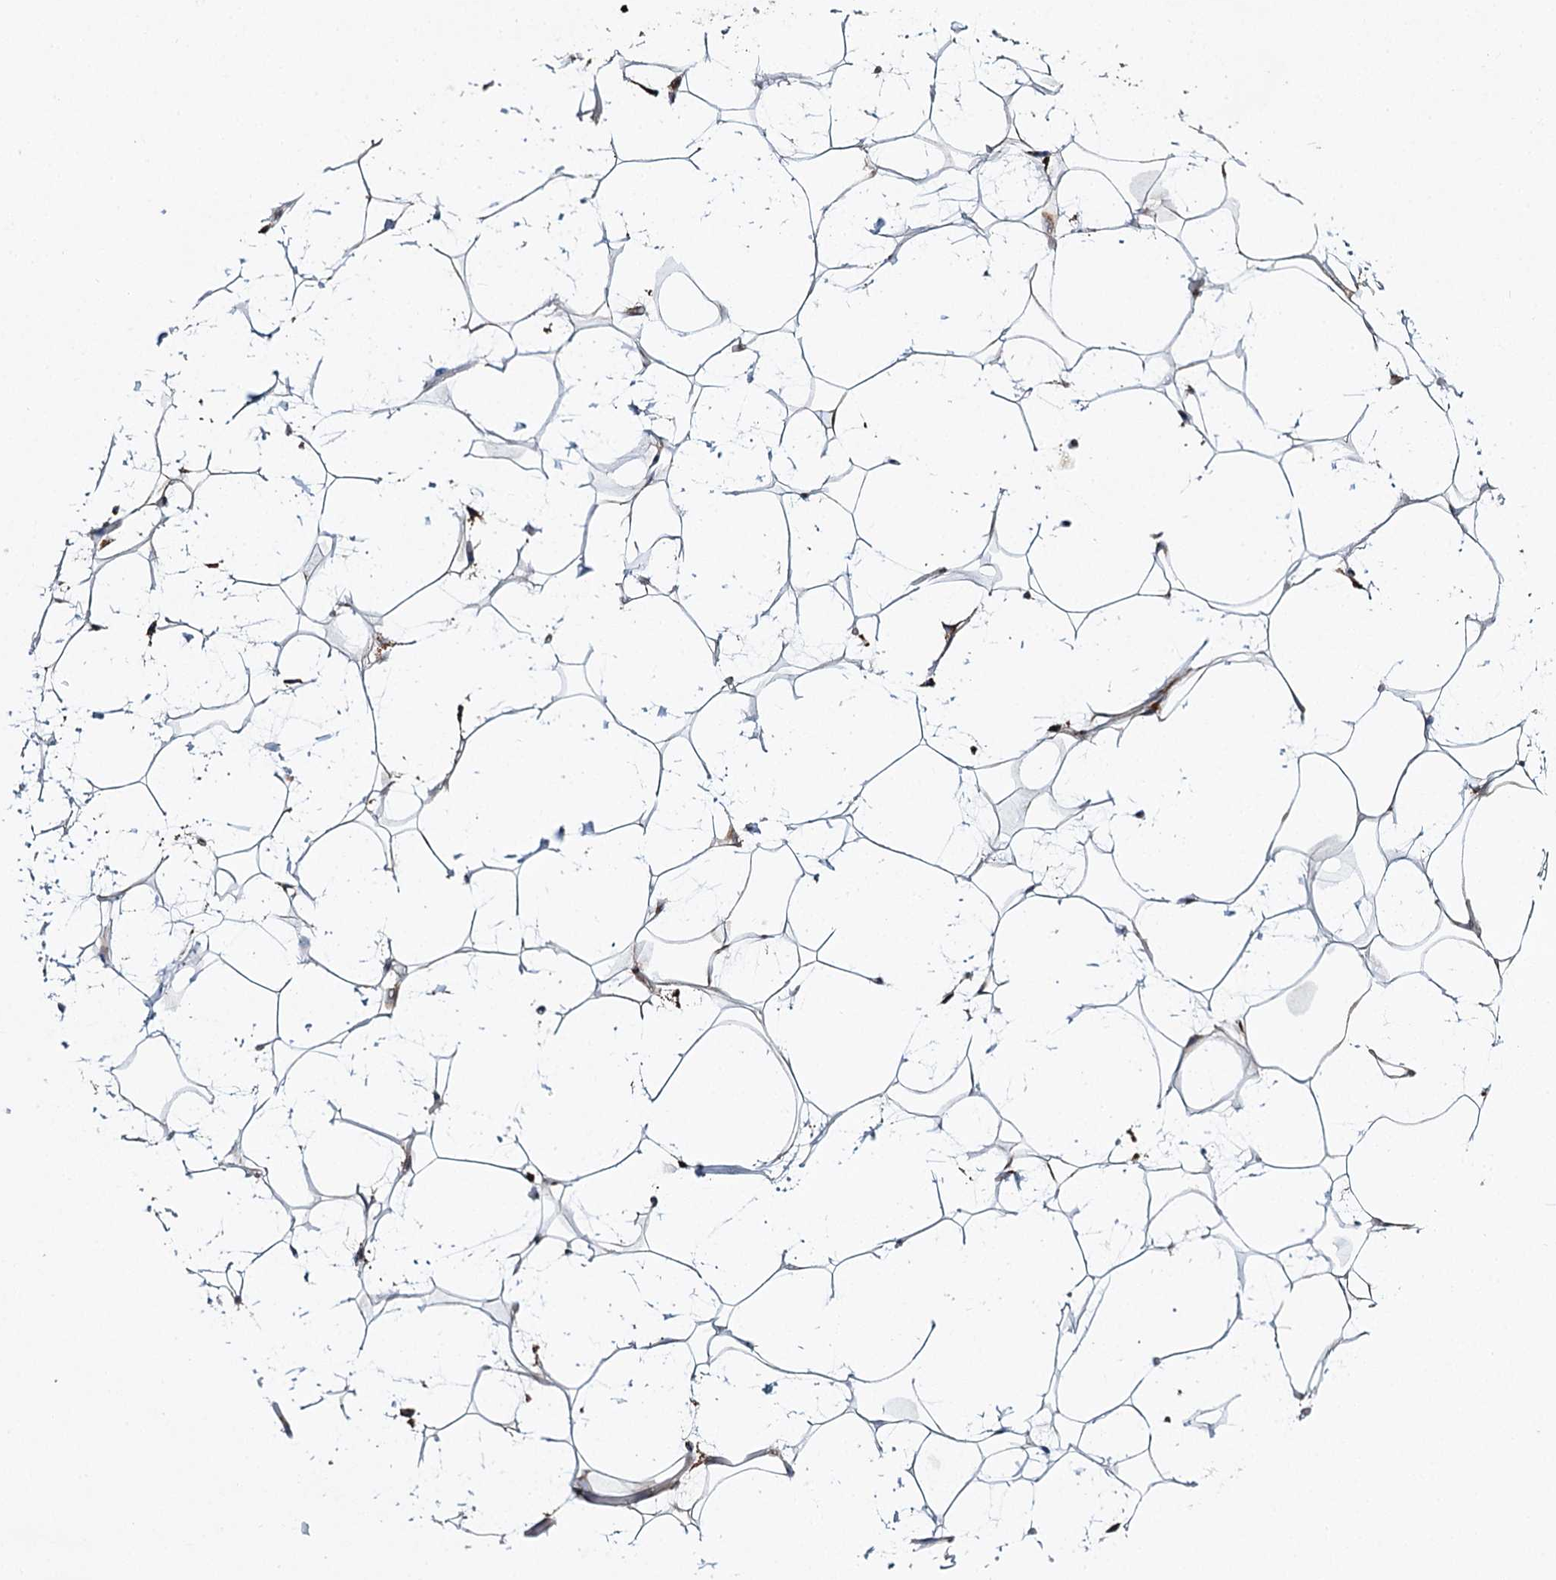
{"staining": {"intensity": "negative", "quantity": "25%-75%", "location": "cytoplasmic/membranous"}, "tissue": "adipose tissue", "cell_type": "Adipocytes", "image_type": "normal", "snomed": [{"axis": "morphology", "description": "Normal tissue, NOS"}, {"axis": "topography", "description": "Breast"}], "caption": "High magnification brightfield microscopy of unremarkable adipose tissue stained with DAB (brown) and counterstained with hematoxylin (blue): adipocytes show no significant positivity. (Stains: DAB immunohistochemistry with hematoxylin counter stain, Microscopy: brightfield microscopy at high magnification).", "gene": "TAS1R1", "patient": {"sex": "female", "age": 26}}